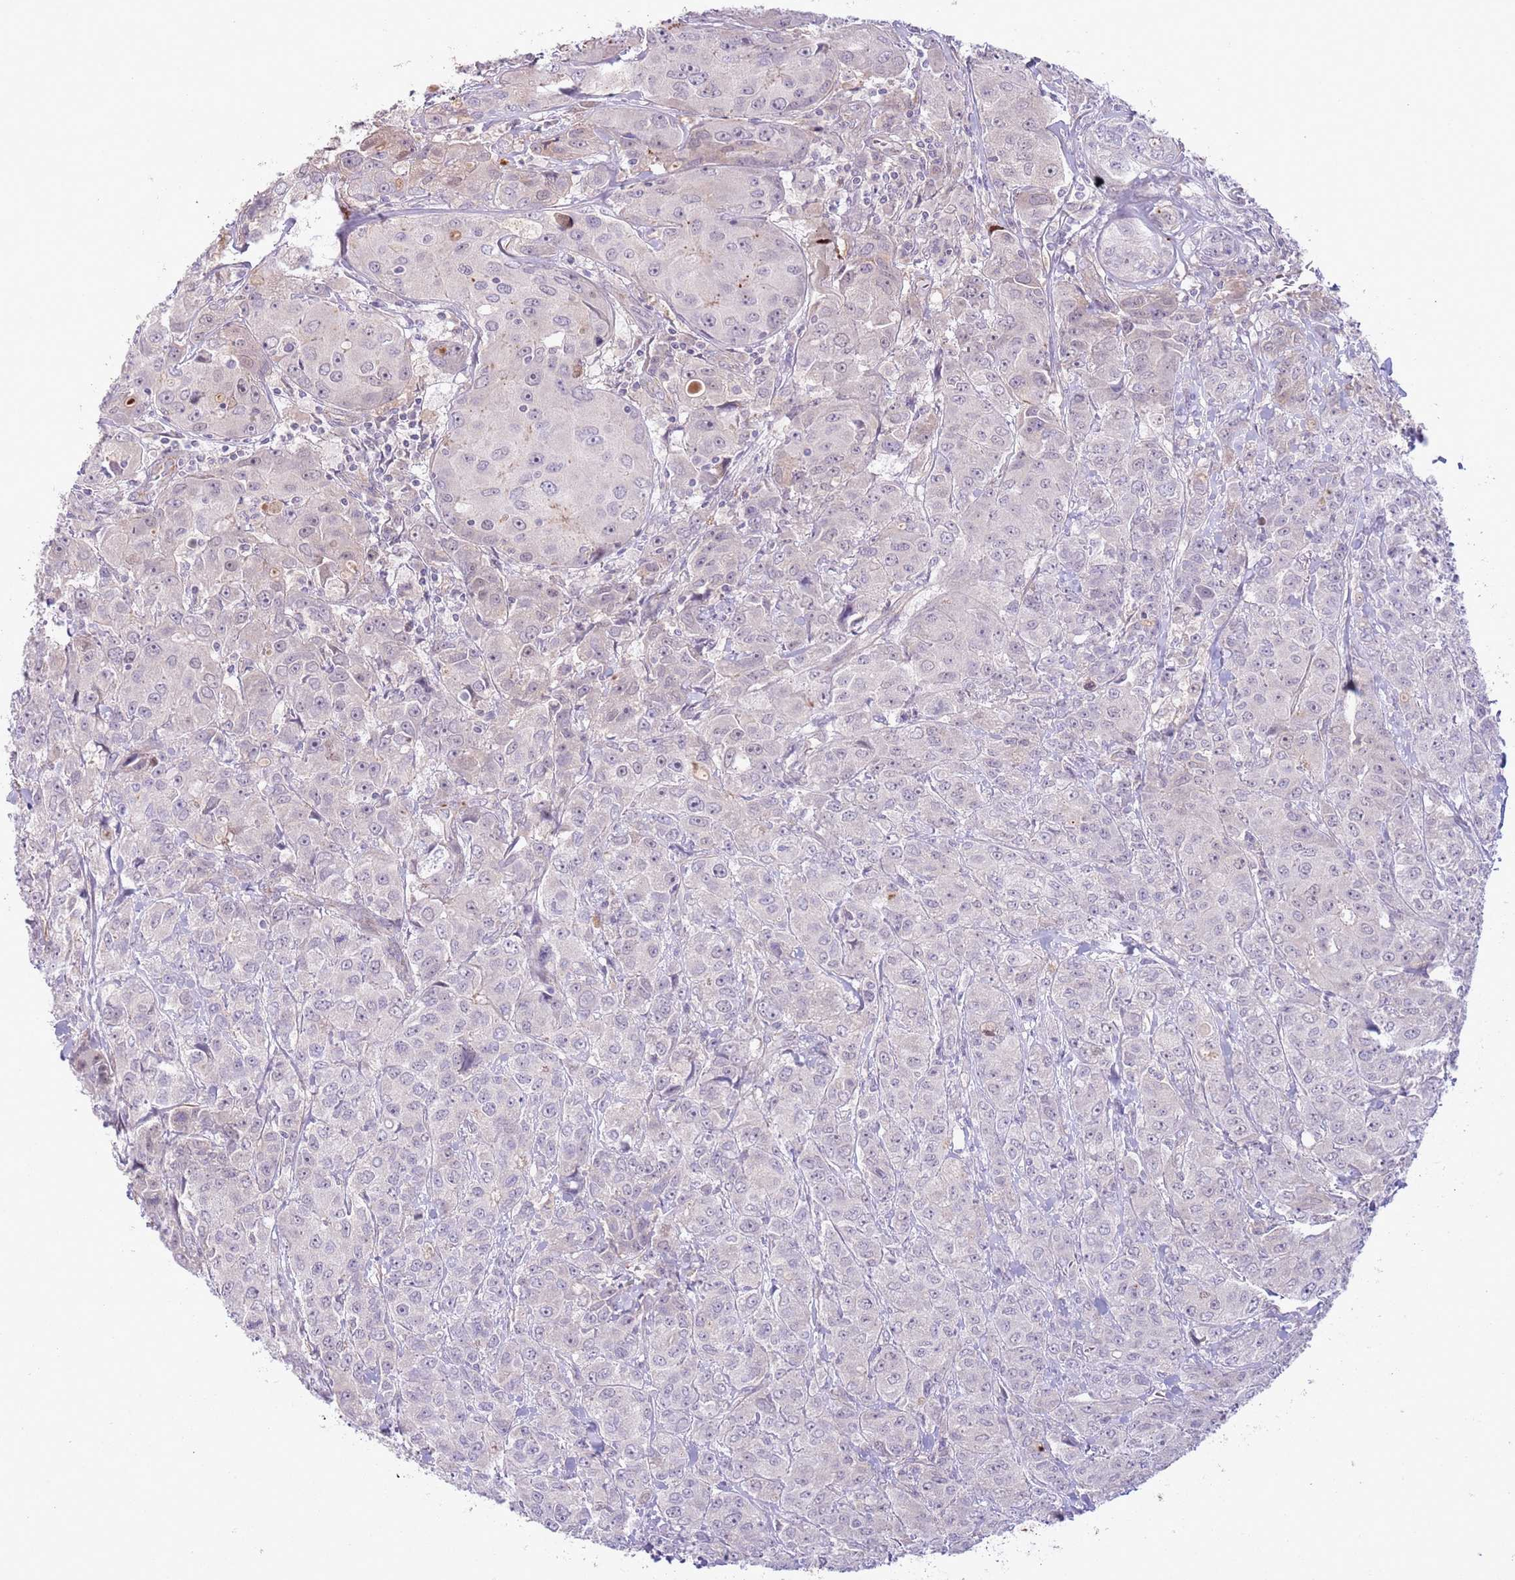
{"staining": {"intensity": "negative", "quantity": "none", "location": "none"}, "tissue": "breast cancer", "cell_type": "Tumor cells", "image_type": "cancer", "snomed": [{"axis": "morphology", "description": "Duct carcinoma"}, {"axis": "topography", "description": "Breast"}], "caption": "The IHC photomicrograph has no significant staining in tumor cells of breast cancer tissue. Nuclei are stained in blue.", "gene": "CCNI", "patient": {"sex": "female", "age": 43}}